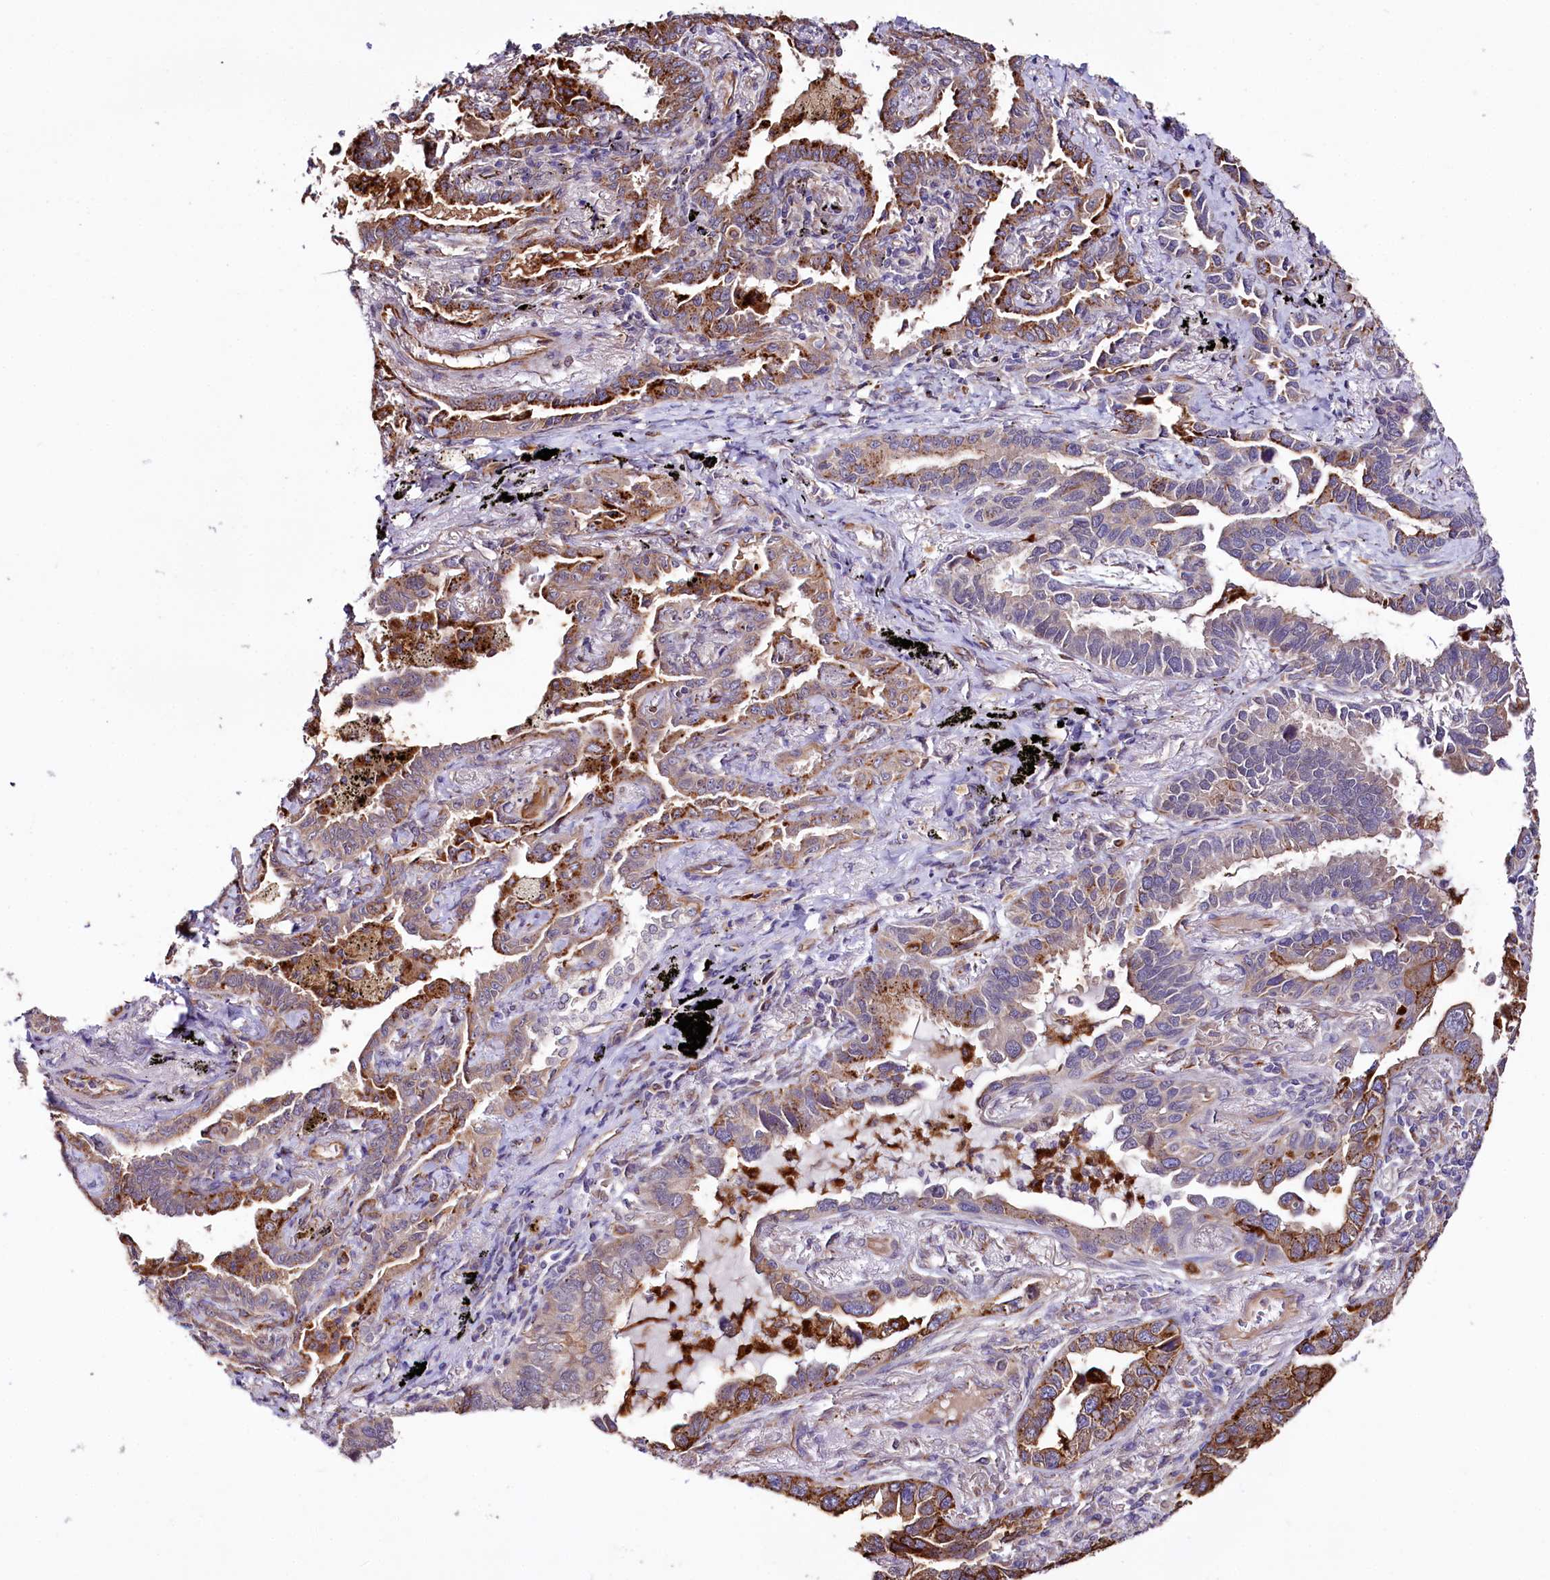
{"staining": {"intensity": "strong", "quantity": ">75%", "location": "cytoplasmic/membranous"}, "tissue": "lung cancer", "cell_type": "Tumor cells", "image_type": "cancer", "snomed": [{"axis": "morphology", "description": "Adenocarcinoma, NOS"}, {"axis": "topography", "description": "Lung"}], "caption": "The immunohistochemical stain shows strong cytoplasmic/membranous expression in tumor cells of lung adenocarcinoma tissue.", "gene": "TTC12", "patient": {"sex": "male", "age": 67}}